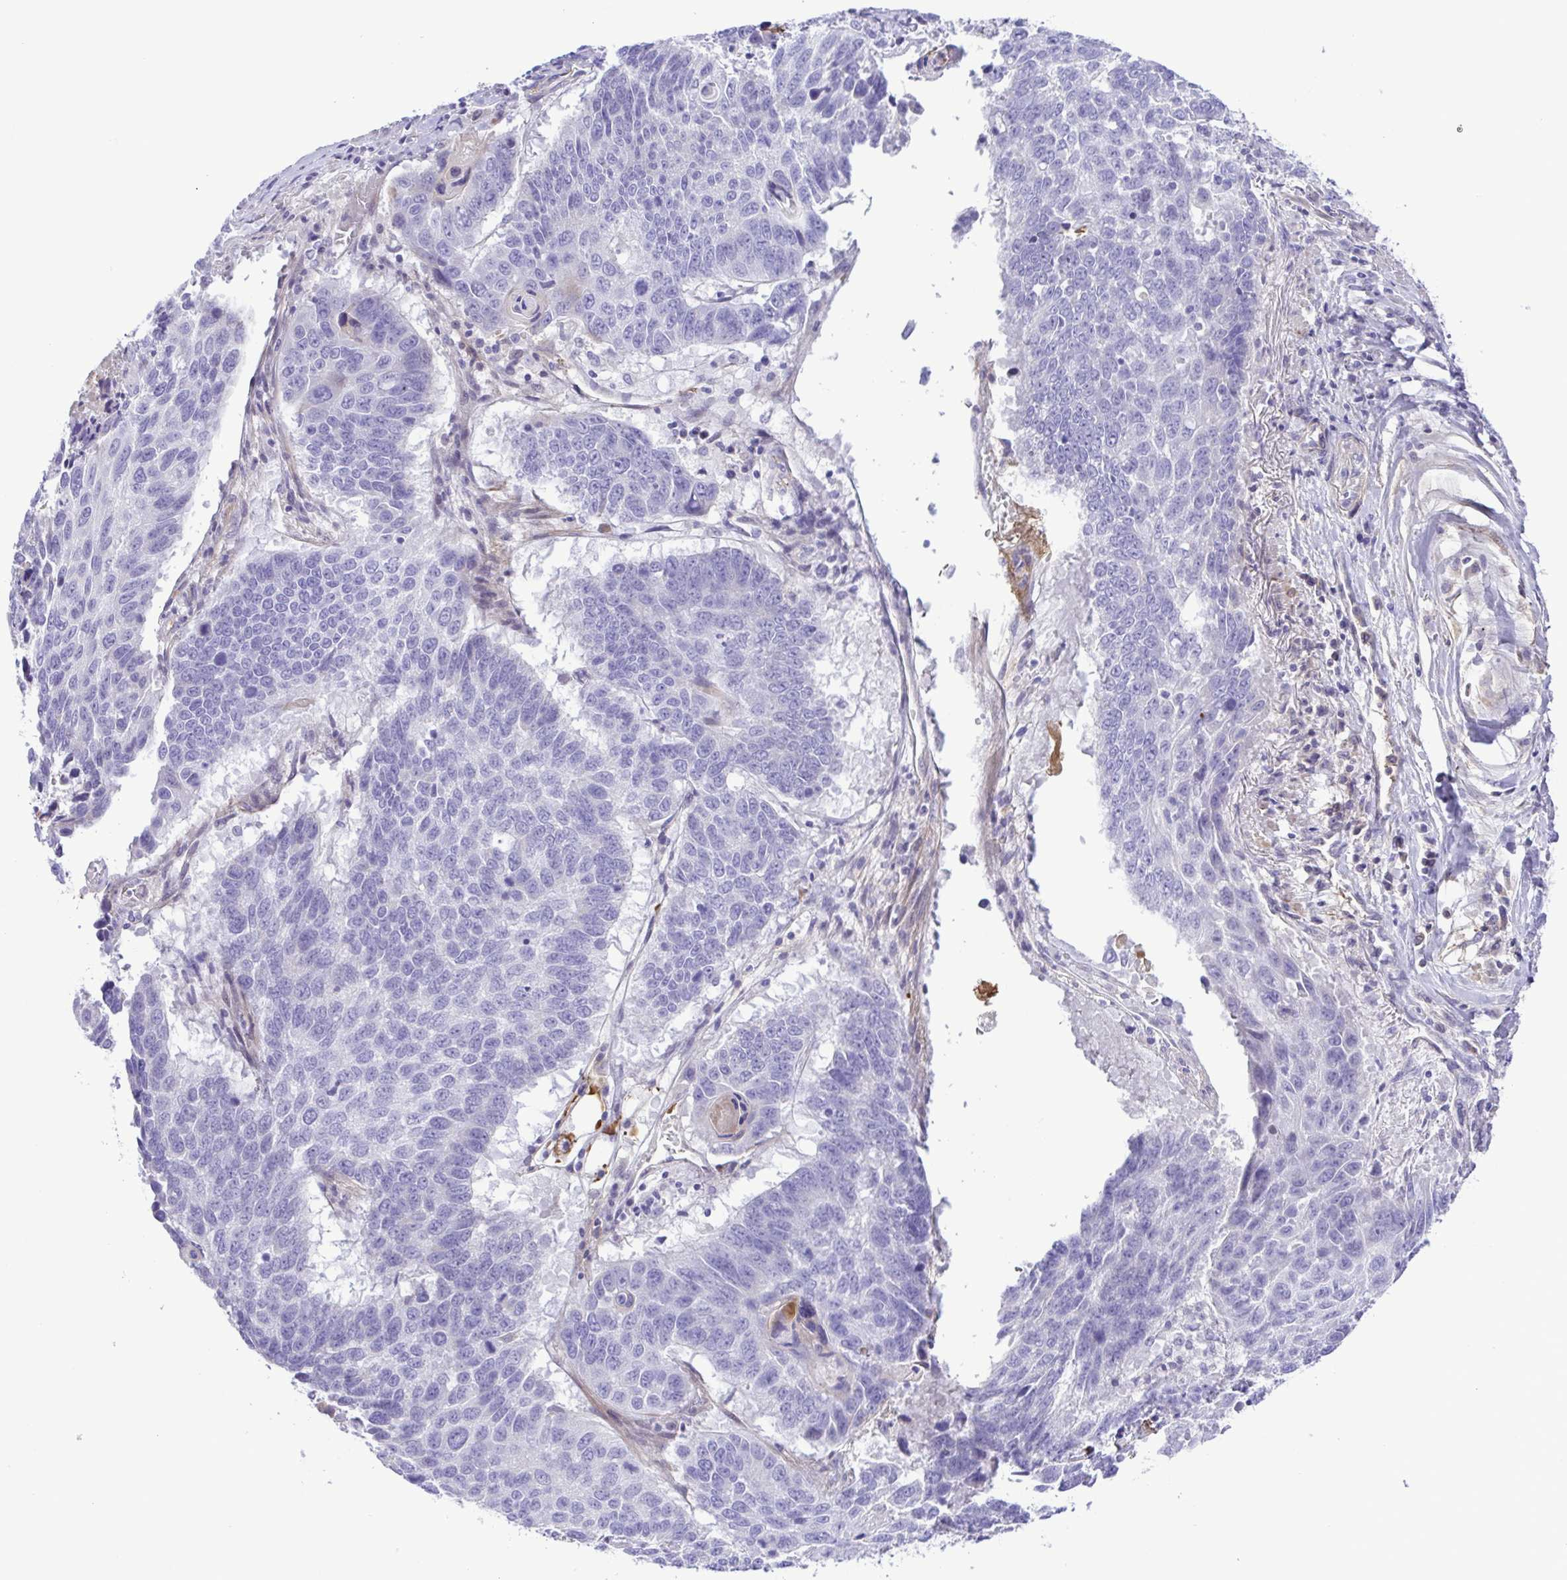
{"staining": {"intensity": "negative", "quantity": "none", "location": "none"}, "tissue": "lung cancer", "cell_type": "Tumor cells", "image_type": "cancer", "snomed": [{"axis": "morphology", "description": "Squamous cell carcinoma, NOS"}, {"axis": "topography", "description": "Lung"}], "caption": "High power microscopy image of an immunohistochemistry micrograph of squamous cell carcinoma (lung), revealing no significant expression in tumor cells. Nuclei are stained in blue.", "gene": "GABBR2", "patient": {"sex": "male", "age": 73}}